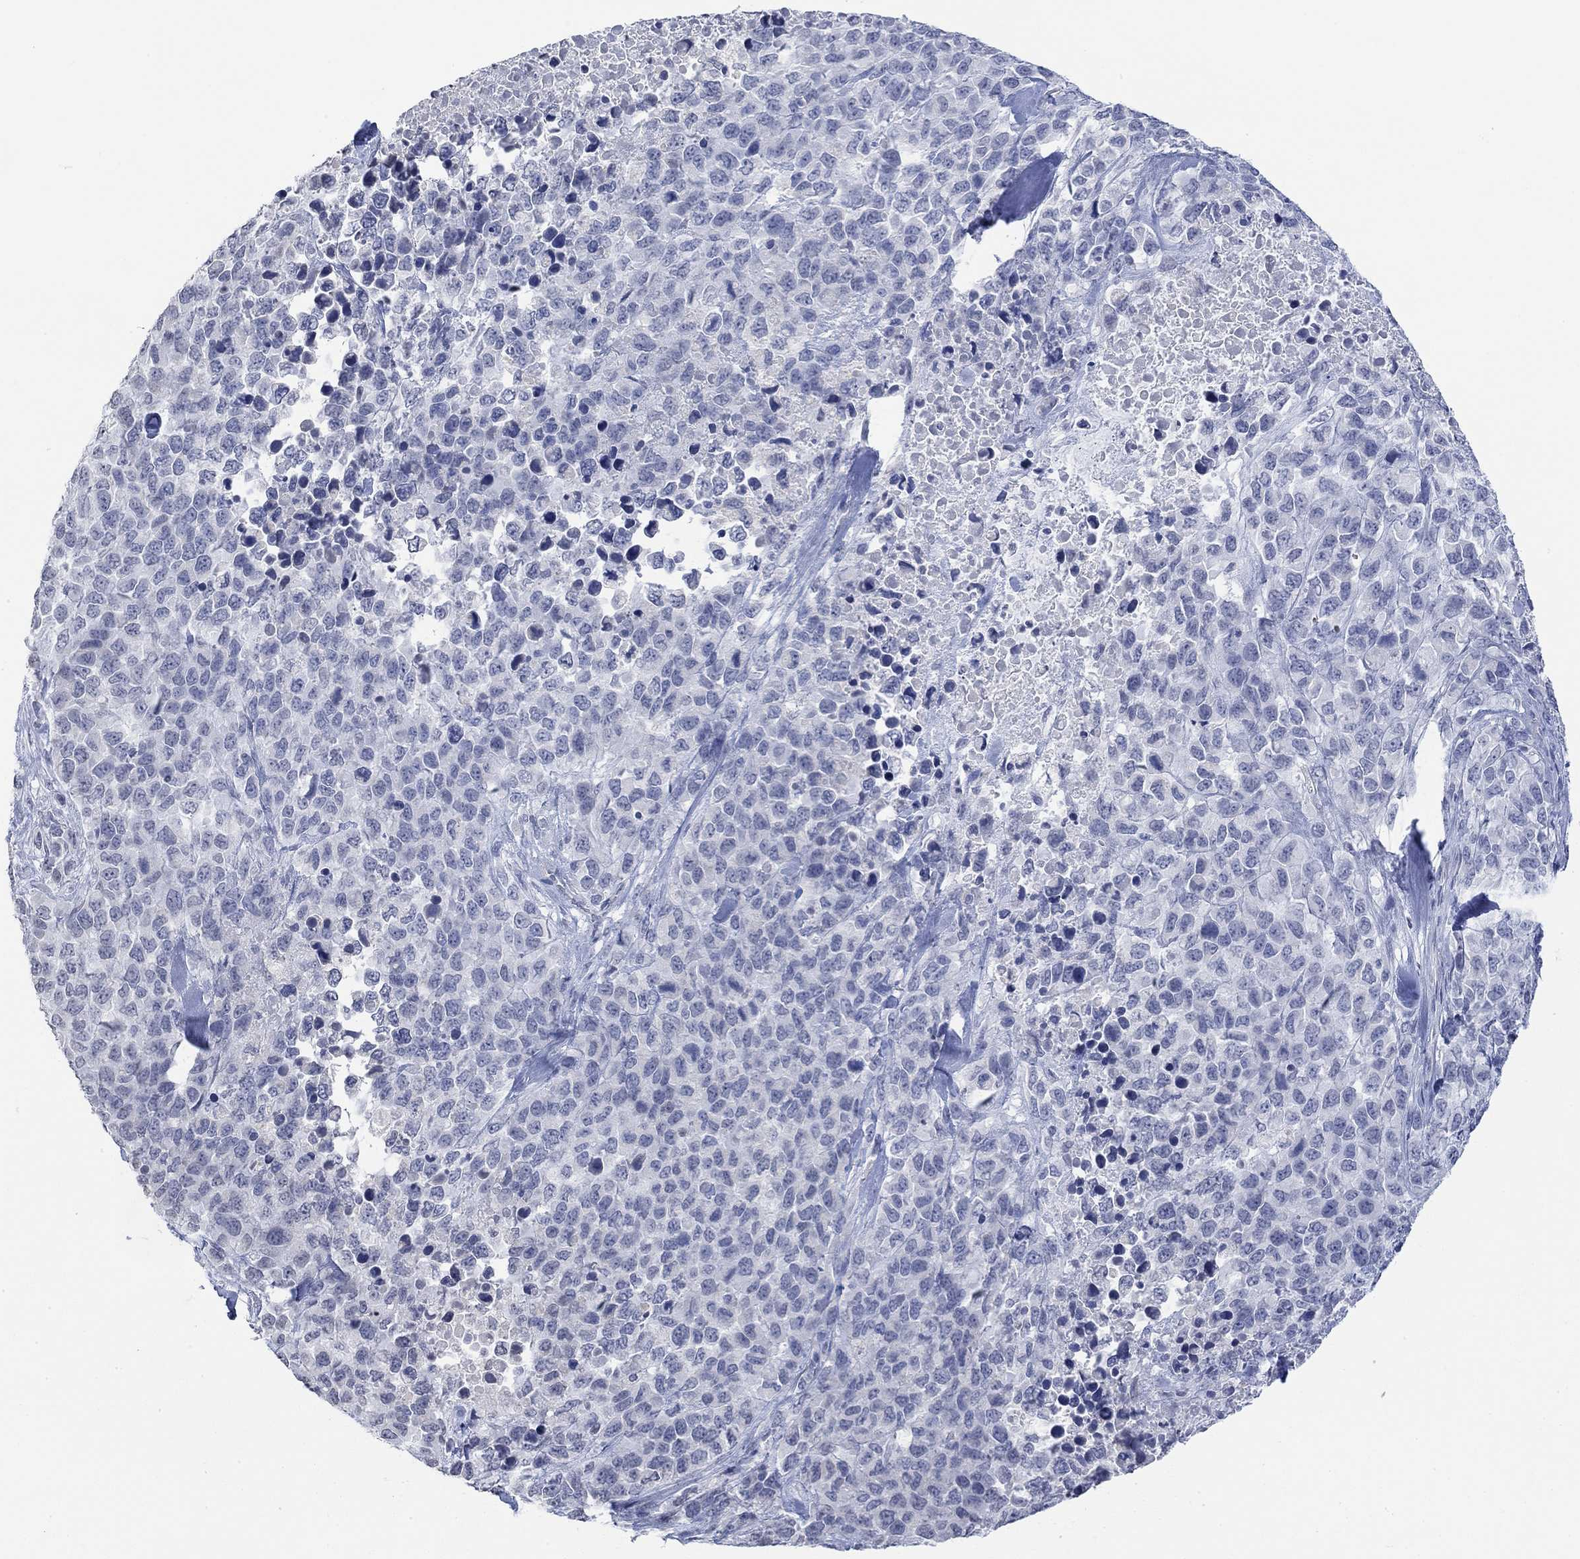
{"staining": {"intensity": "negative", "quantity": "none", "location": "none"}, "tissue": "melanoma", "cell_type": "Tumor cells", "image_type": "cancer", "snomed": [{"axis": "morphology", "description": "Malignant melanoma, Metastatic site"}, {"axis": "topography", "description": "Skin"}], "caption": "Tumor cells show no significant positivity in malignant melanoma (metastatic site).", "gene": "TMEM255A", "patient": {"sex": "male", "age": 84}}